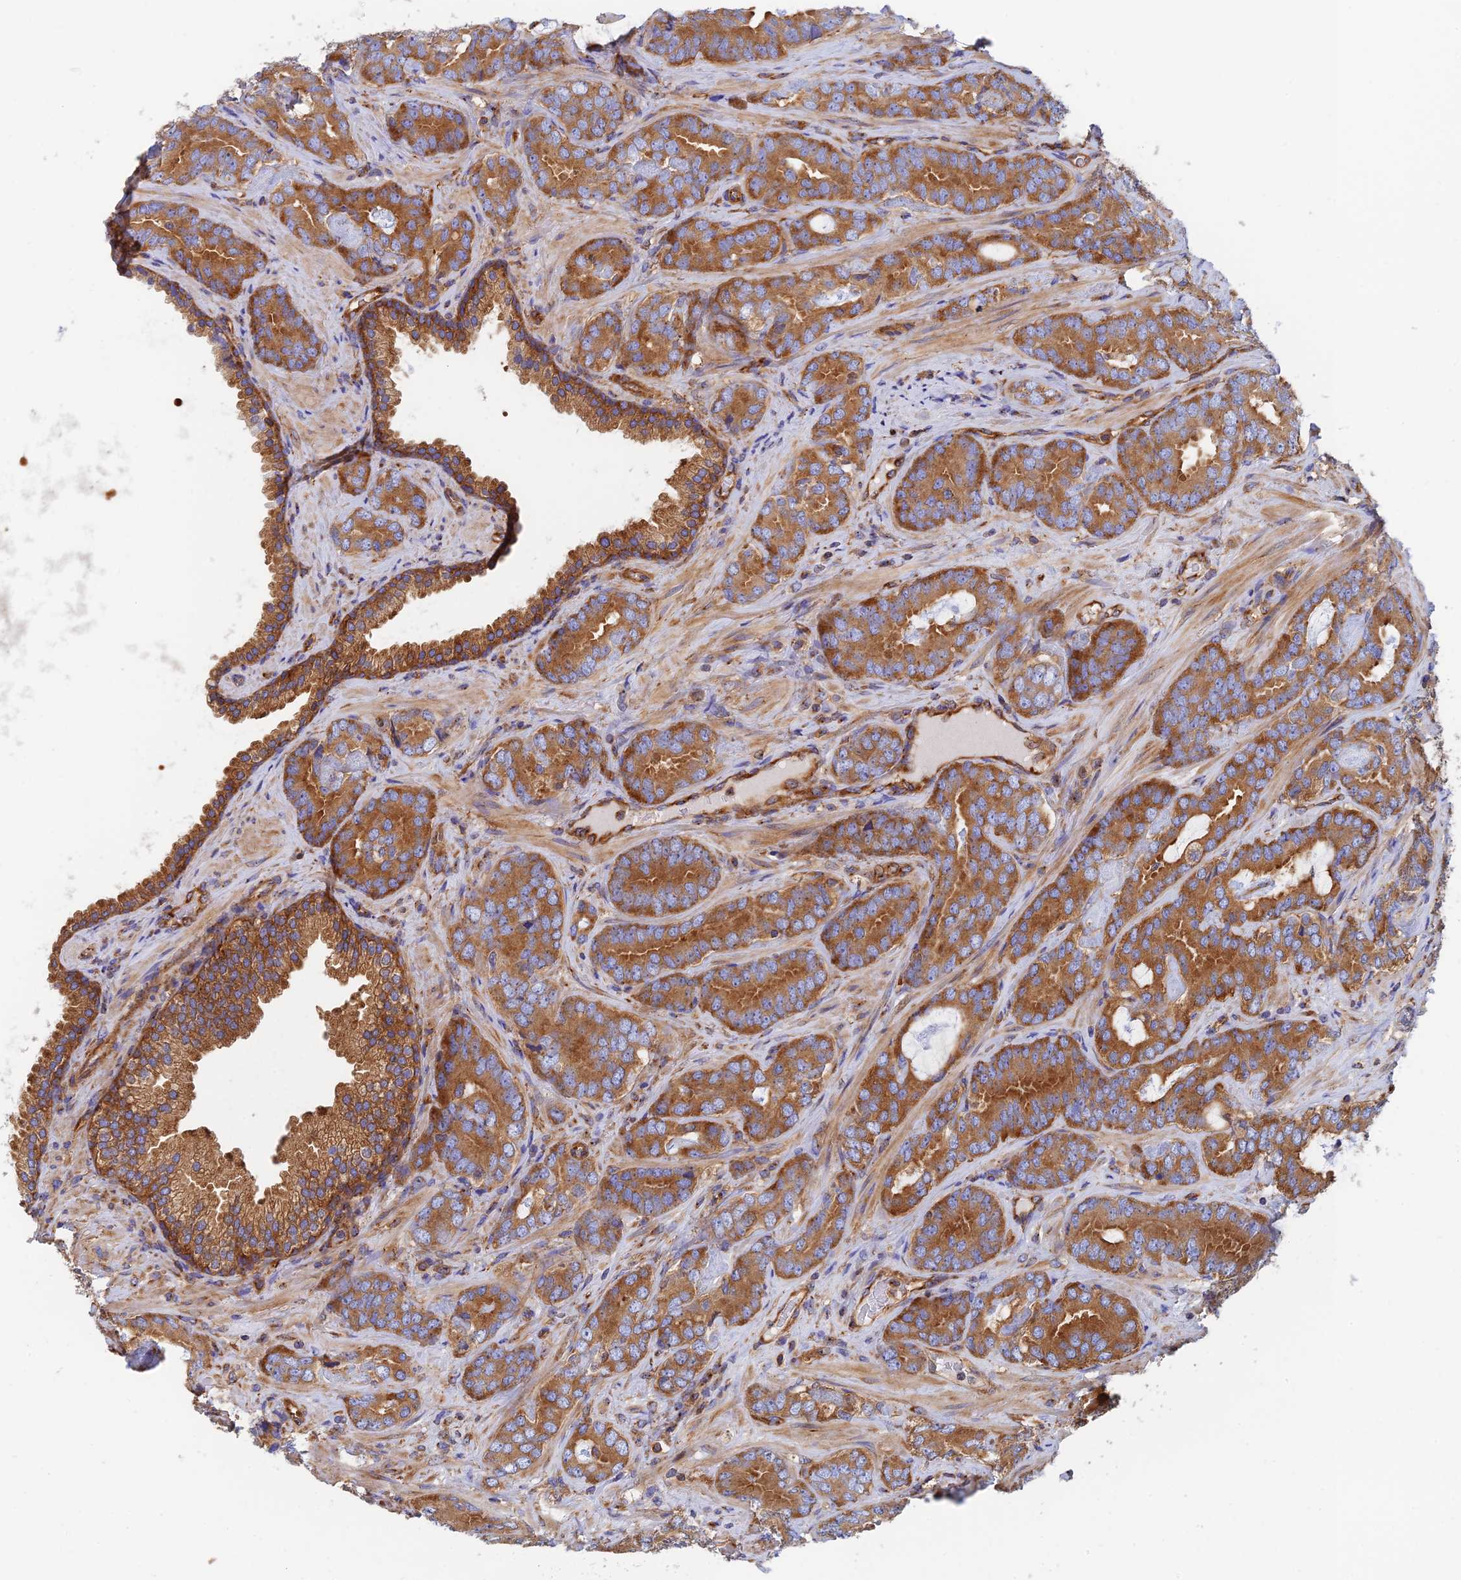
{"staining": {"intensity": "strong", "quantity": ">75%", "location": "cytoplasmic/membranous"}, "tissue": "prostate cancer", "cell_type": "Tumor cells", "image_type": "cancer", "snomed": [{"axis": "morphology", "description": "Adenocarcinoma, High grade"}, {"axis": "topography", "description": "Prostate"}], "caption": "High-magnification brightfield microscopy of prostate cancer stained with DAB (brown) and counterstained with hematoxylin (blue). tumor cells exhibit strong cytoplasmic/membranous staining is identified in approximately>75% of cells. (Stains: DAB (3,3'-diaminobenzidine) in brown, nuclei in blue, Microscopy: brightfield microscopy at high magnification).", "gene": "DCTN2", "patient": {"sex": "male", "age": 71}}